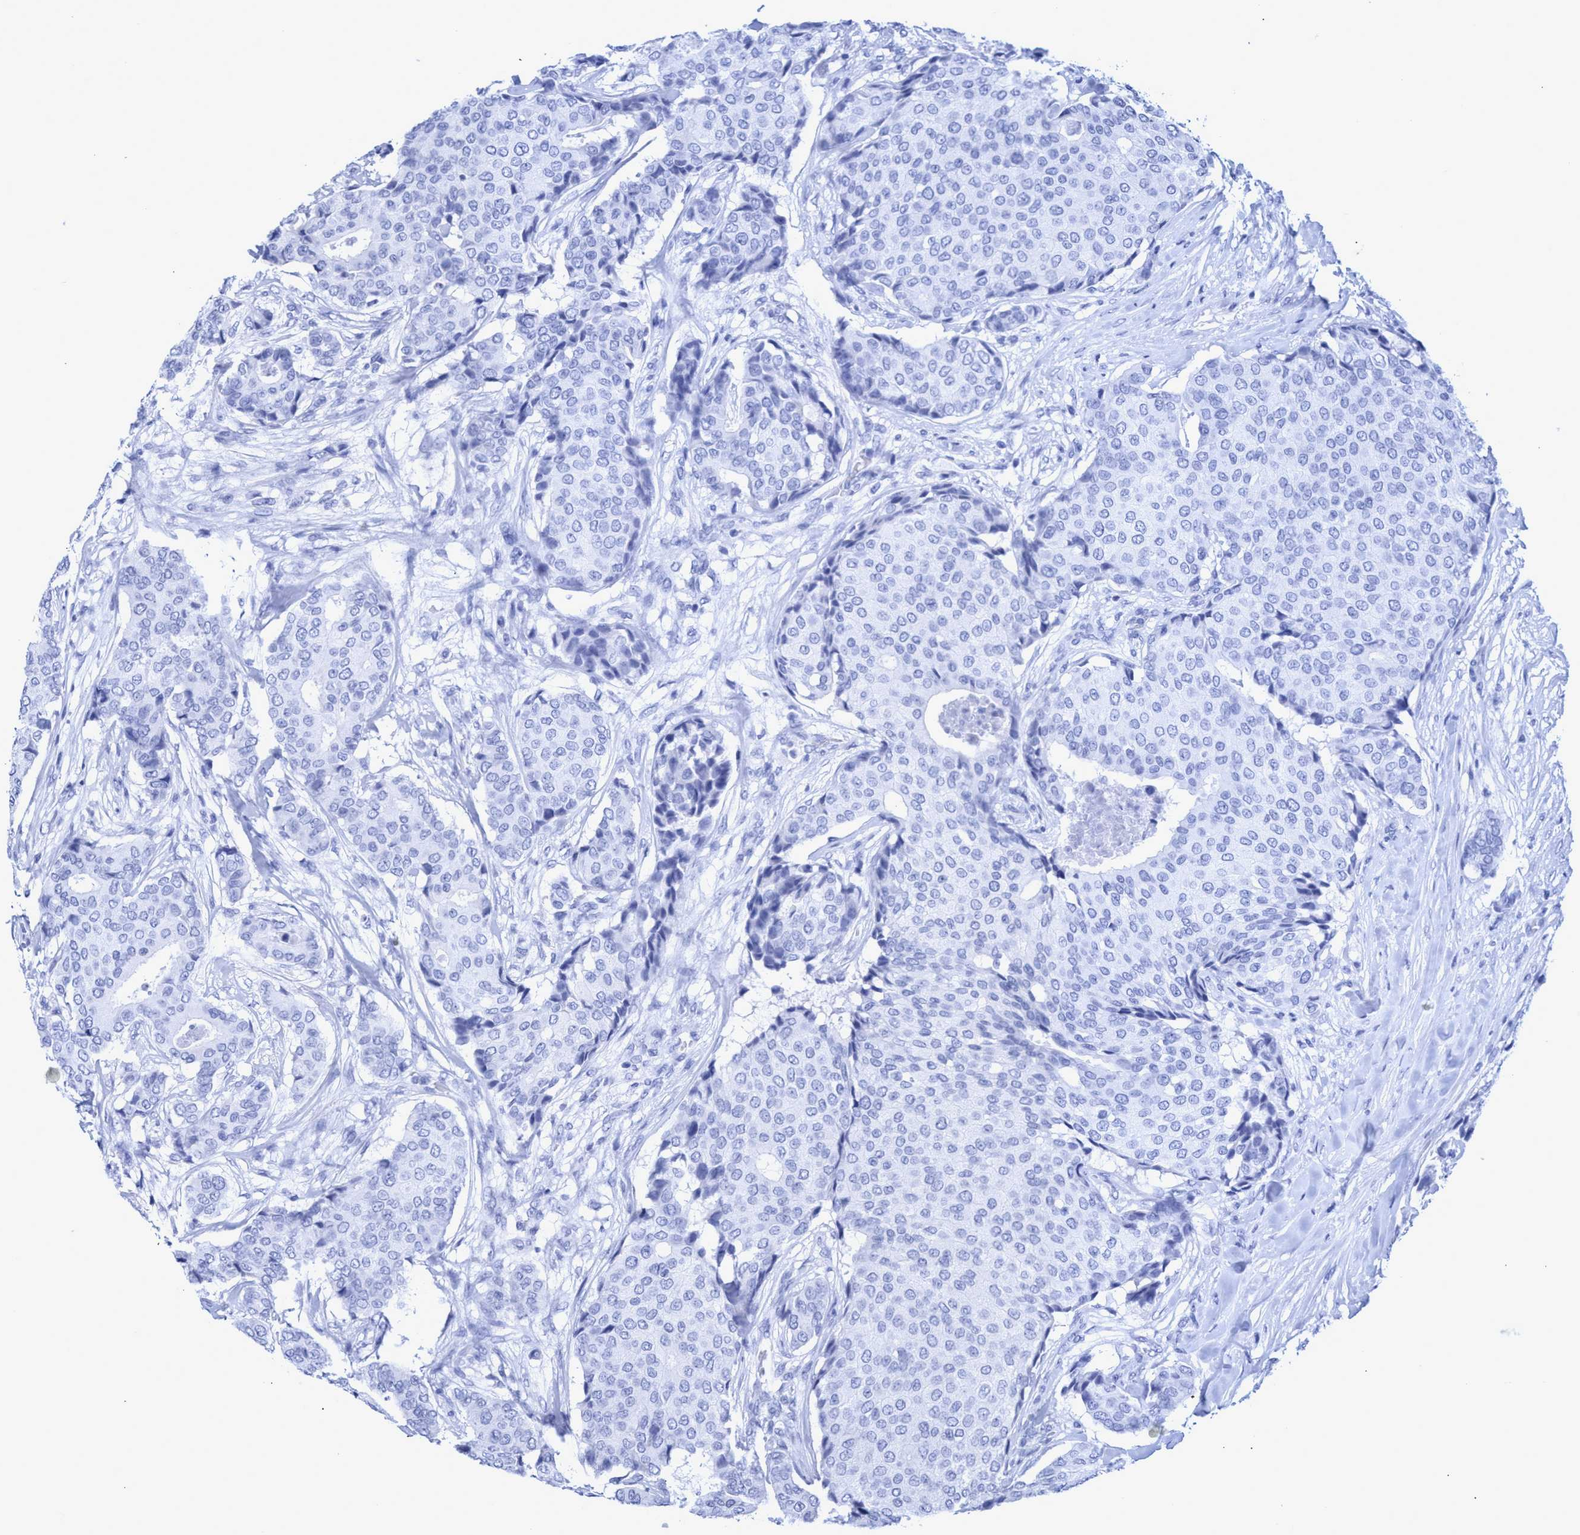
{"staining": {"intensity": "negative", "quantity": "none", "location": "none"}, "tissue": "breast cancer", "cell_type": "Tumor cells", "image_type": "cancer", "snomed": [{"axis": "morphology", "description": "Duct carcinoma"}, {"axis": "topography", "description": "Breast"}], "caption": "Tumor cells show no significant protein expression in breast cancer. (DAB (3,3'-diaminobenzidine) immunohistochemistry visualized using brightfield microscopy, high magnification).", "gene": "INSL6", "patient": {"sex": "female", "age": 75}}